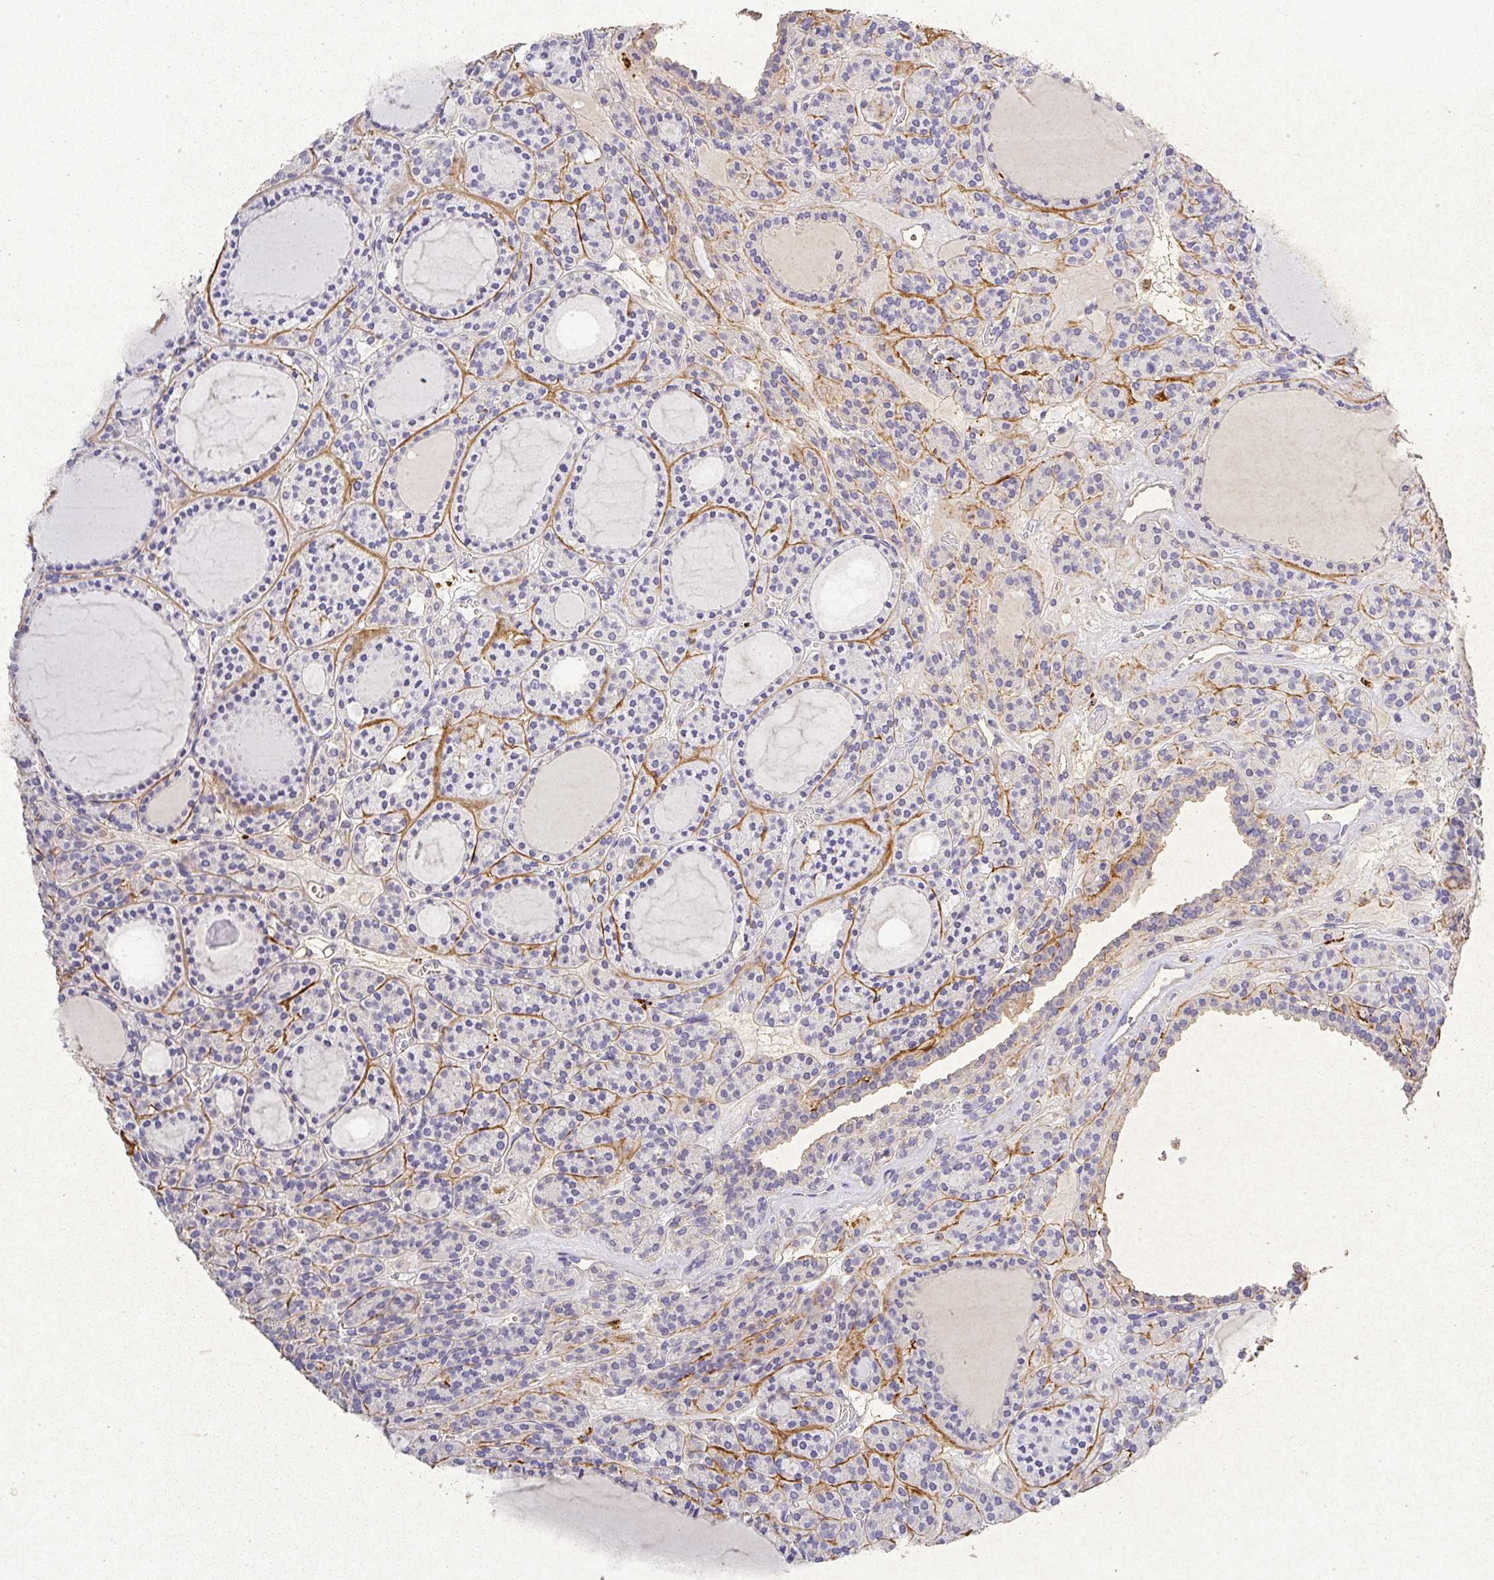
{"staining": {"intensity": "negative", "quantity": "none", "location": "none"}, "tissue": "thyroid cancer", "cell_type": "Tumor cells", "image_type": "cancer", "snomed": [{"axis": "morphology", "description": "Follicular adenoma carcinoma, NOS"}, {"axis": "topography", "description": "Thyroid gland"}], "caption": "A histopathology image of human thyroid follicular adenoma carcinoma is negative for staining in tumor cells.", "gene": "RPS2", "patient": {"sex": "female", "age": 63}}